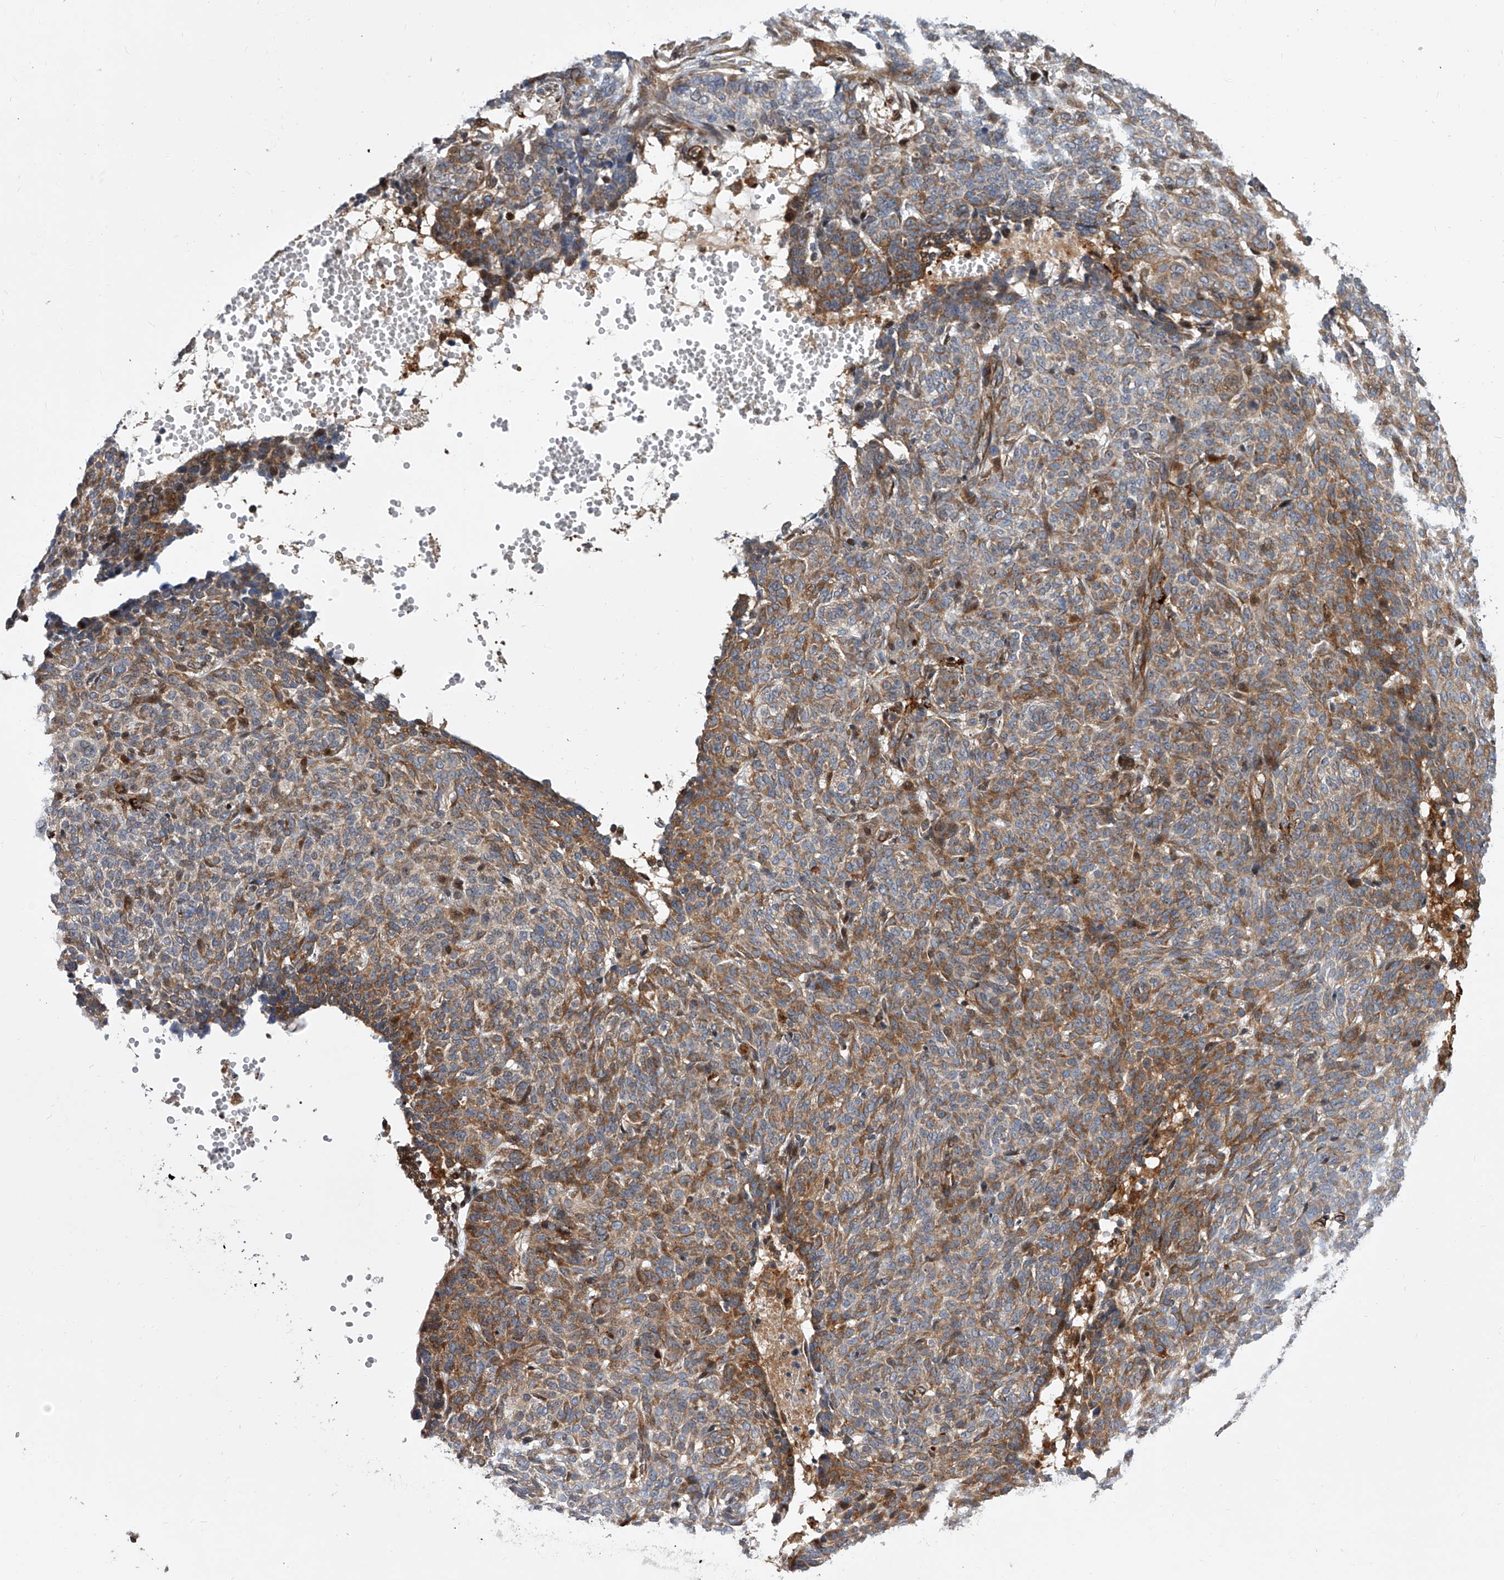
{"staining": {"intensity": "moderate", "quantity": ">75%", "location": "cytoplasmic/membranous"}, "tissue": "skin cancer", "cell_type": "Tumor cells", "image_type": "cancer", "snomed": [{"axis": "morphology", "description": "Basal cell carcinoma"}, {"axis": "topography", "description": "Skin"}], "caption": "Skin cancer was stained to show a protein in brown. There is medium levels of moderate cytoplasmic/membranous expression in approximately >75% of tumor cells.", "gene": "PDSS2", "patient": {"sex": "male", "age": 85}}